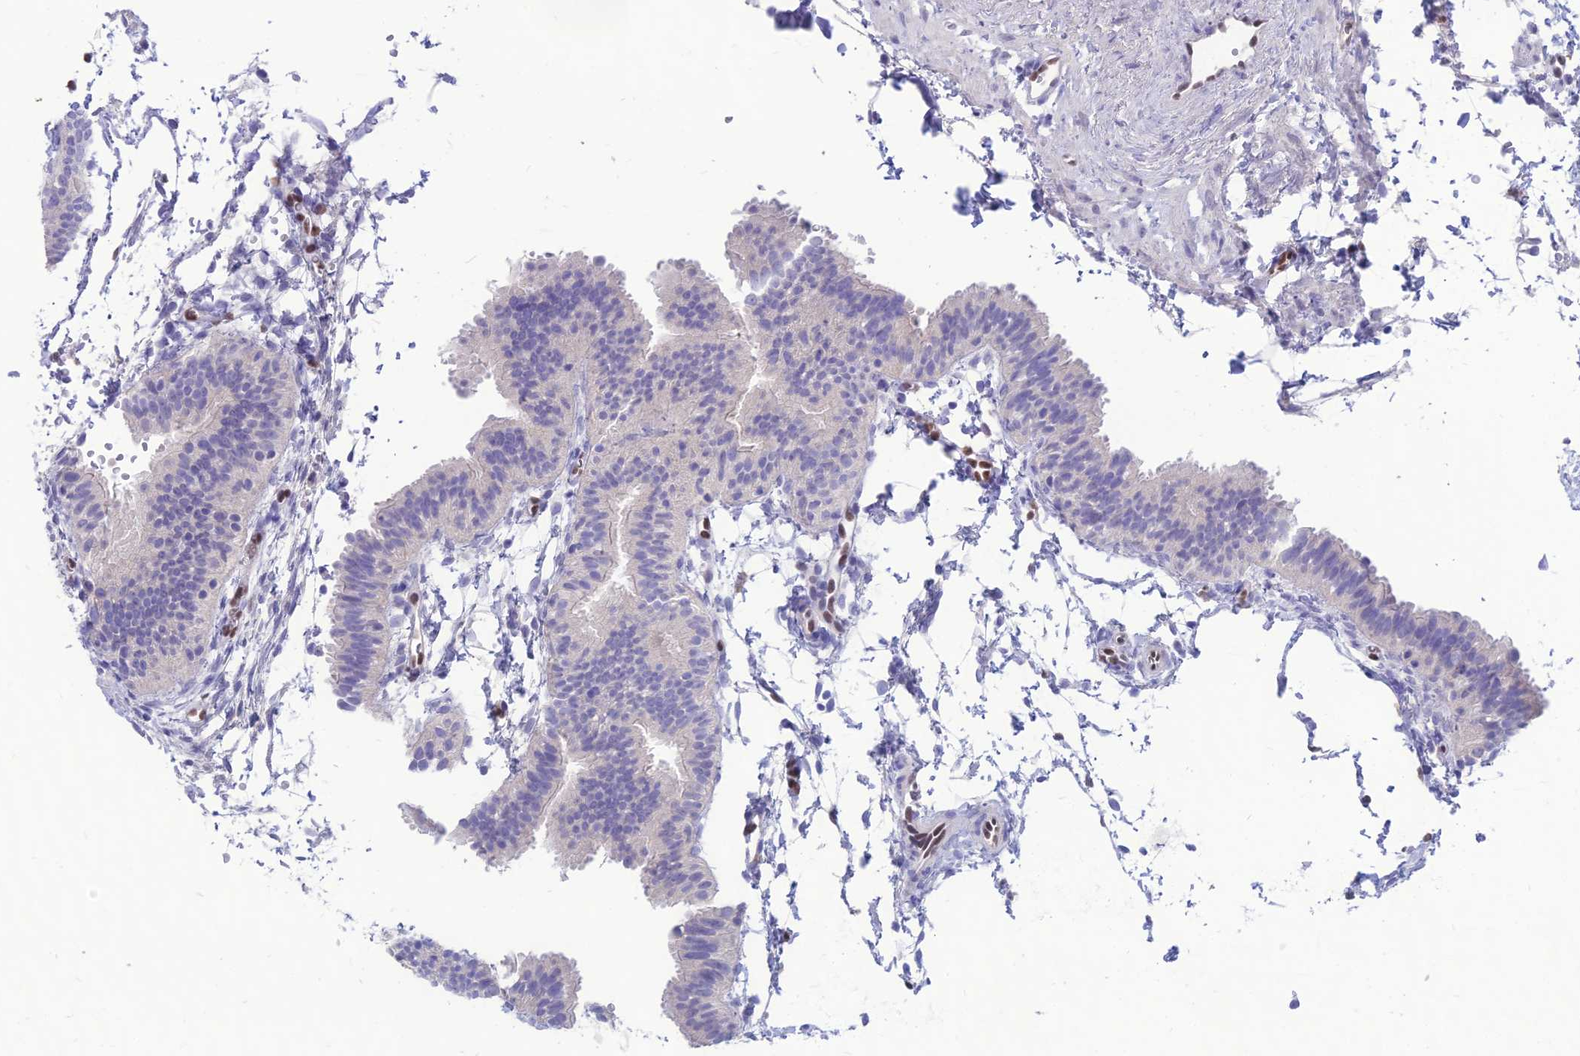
{"staining": {"intensity": "negative", "quantity": "none", "location": "none"}, "tissue": "fallopian tube", "cell_type": "Glandular cells", "image_type": "normal", "snomed": [{"axis": "morphology", "description": "Normal tissue, NOS"}, {"axis": "topography", "description": "Fallopian tube"}], "caption": "IHC of unremarkable human fallopian tube shows no staining in glandular cells.", "gene": "NOVA2", "patient": {"sex": "female", "age": 35}}